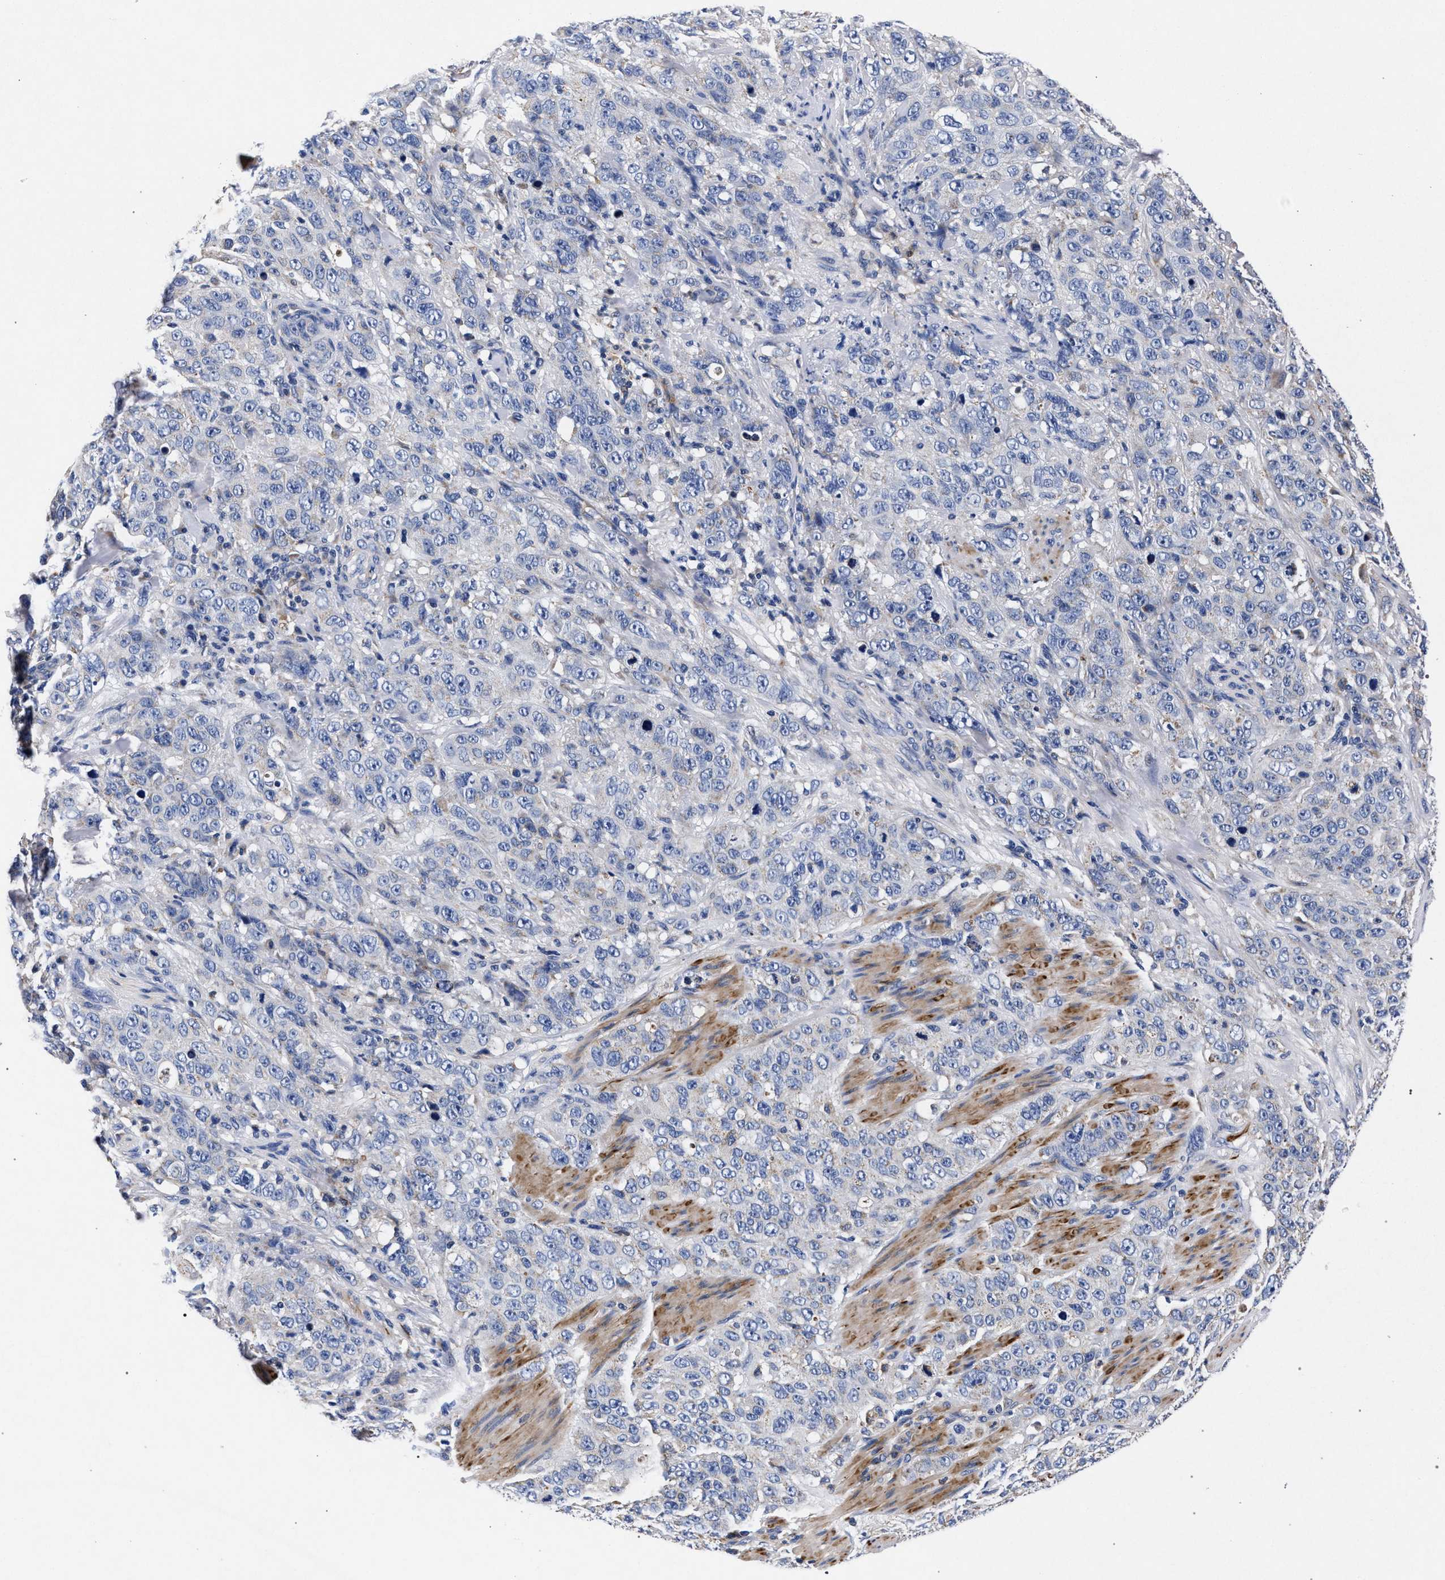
{"staining": {"intensity": "negative", "quantity": "none", "location": "none"}, "tissue": "stomach cancer", "cell_type": "Tumor cells", "image_type": "cancer", "snomed": [{"axis": "morphology", "description": "Adenocarcinoma, NOS"}, {"axis": "topography", "description": "Stomach"}], "caption": "This photomicrograph is of stomach cancer (adenocarcinoma) stained with immunohistochemistry to label a protein in brown with the nuclei are counter-stained blue. There is no expression in tumor cells. Brightfield microscopy of immunohistochemistry stained with DAB (brown) and hematoxylin (blue), captured at high magnification.", "gene": "HSD17B14", "patient": {"sex": "male", "age": 48}}